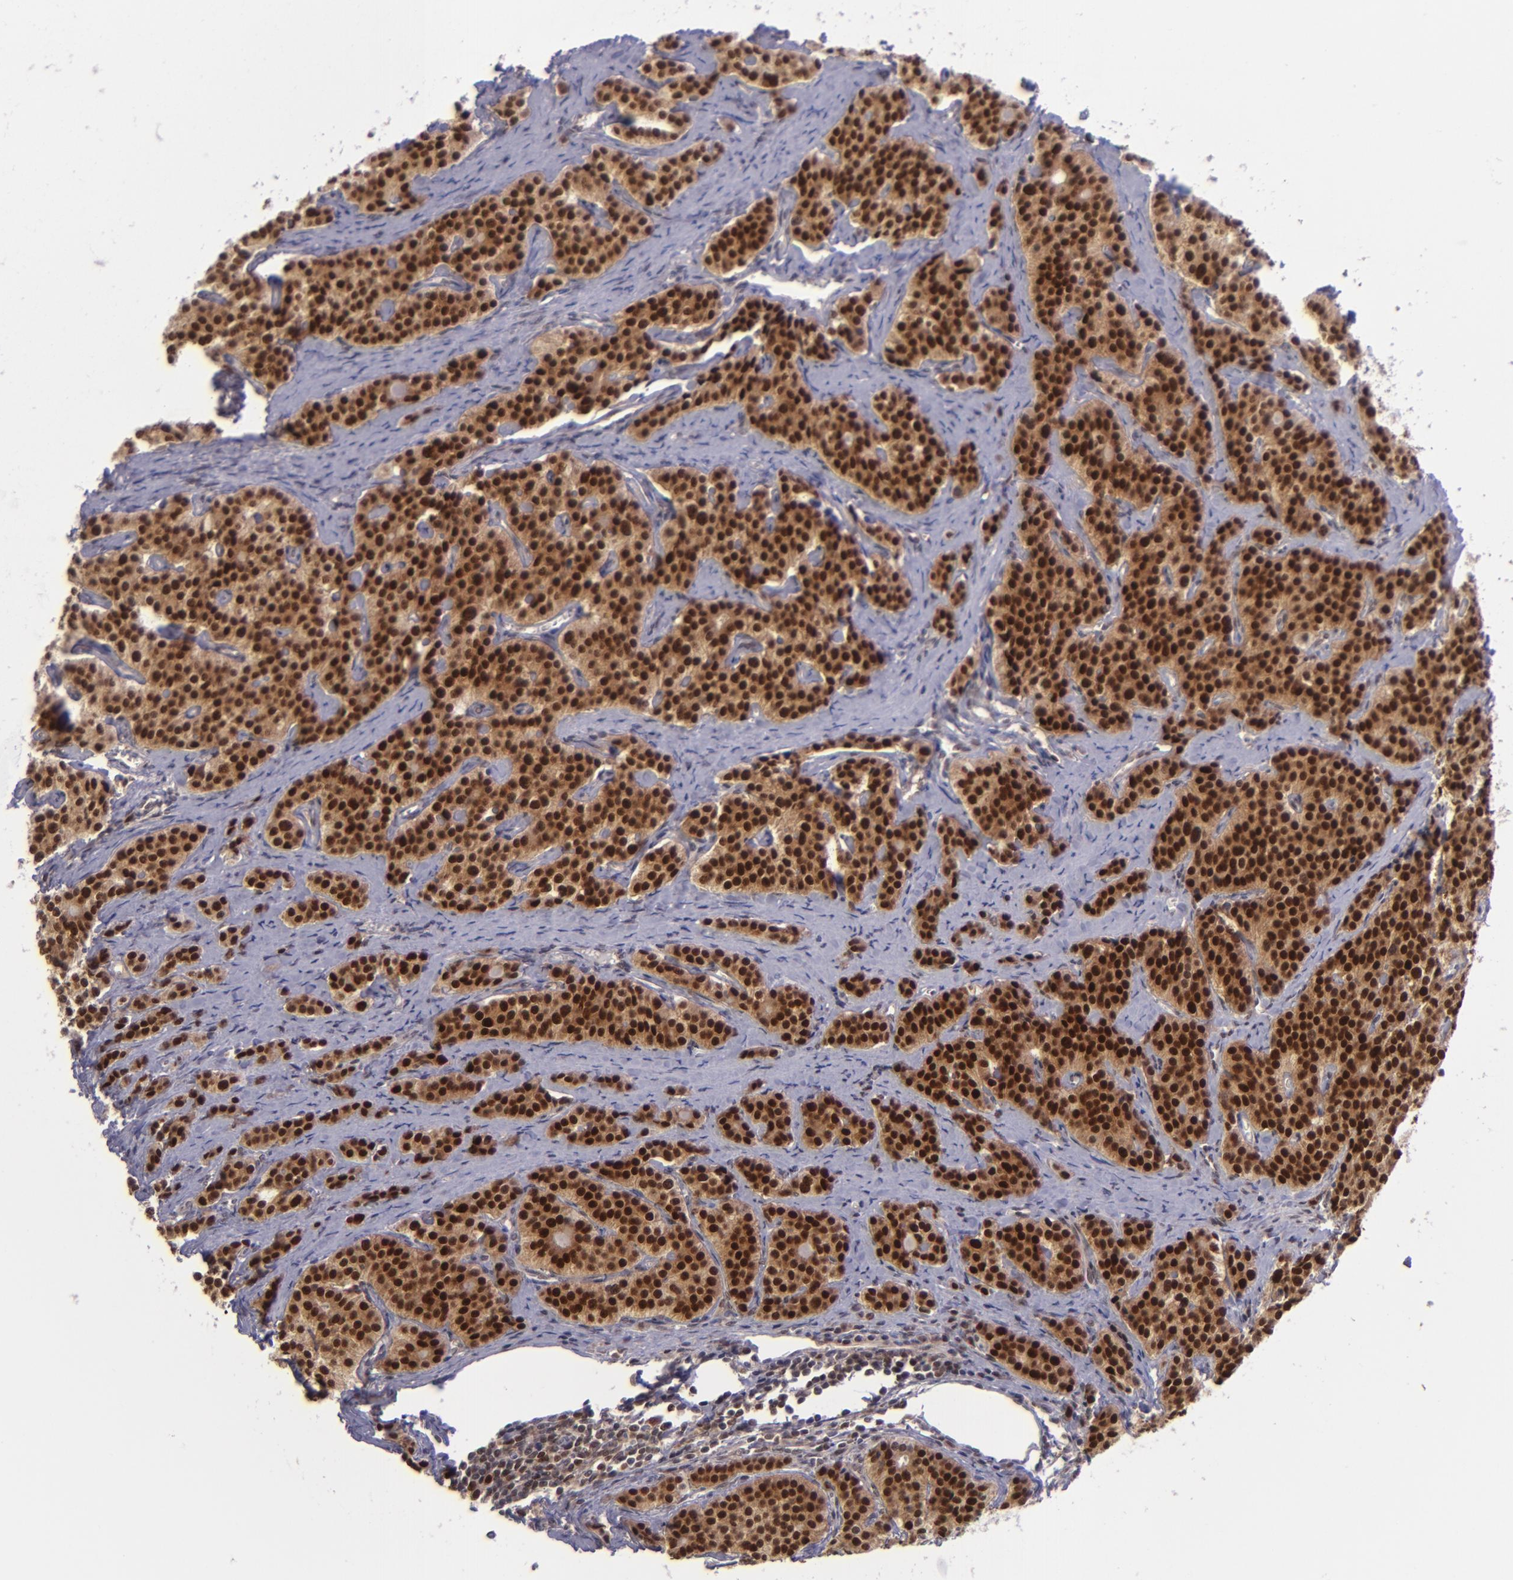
{"staining": {"intensity": "strong", "quantity": ">75%", "location": "cytoplasmic/membranous,nuclear"}, "tissue": "carcinoid", "cell_type": "Tumor cells", "image_type": "cancer", "snomed": [{"axis": "morphology", "description": "Carcinoid, malignant, NOS"}, {"axis": "topography", "description": "Small intestine"}], "caption": "There is high levels of strong cytoplasmic/membranous and nuclear positivity in tumor cells of carcinoid (malignant), as demonstrated by immunohistochemical staining (brown color).", "gene": "BAG1", "patient": {"sex": "male", "age": 63}}